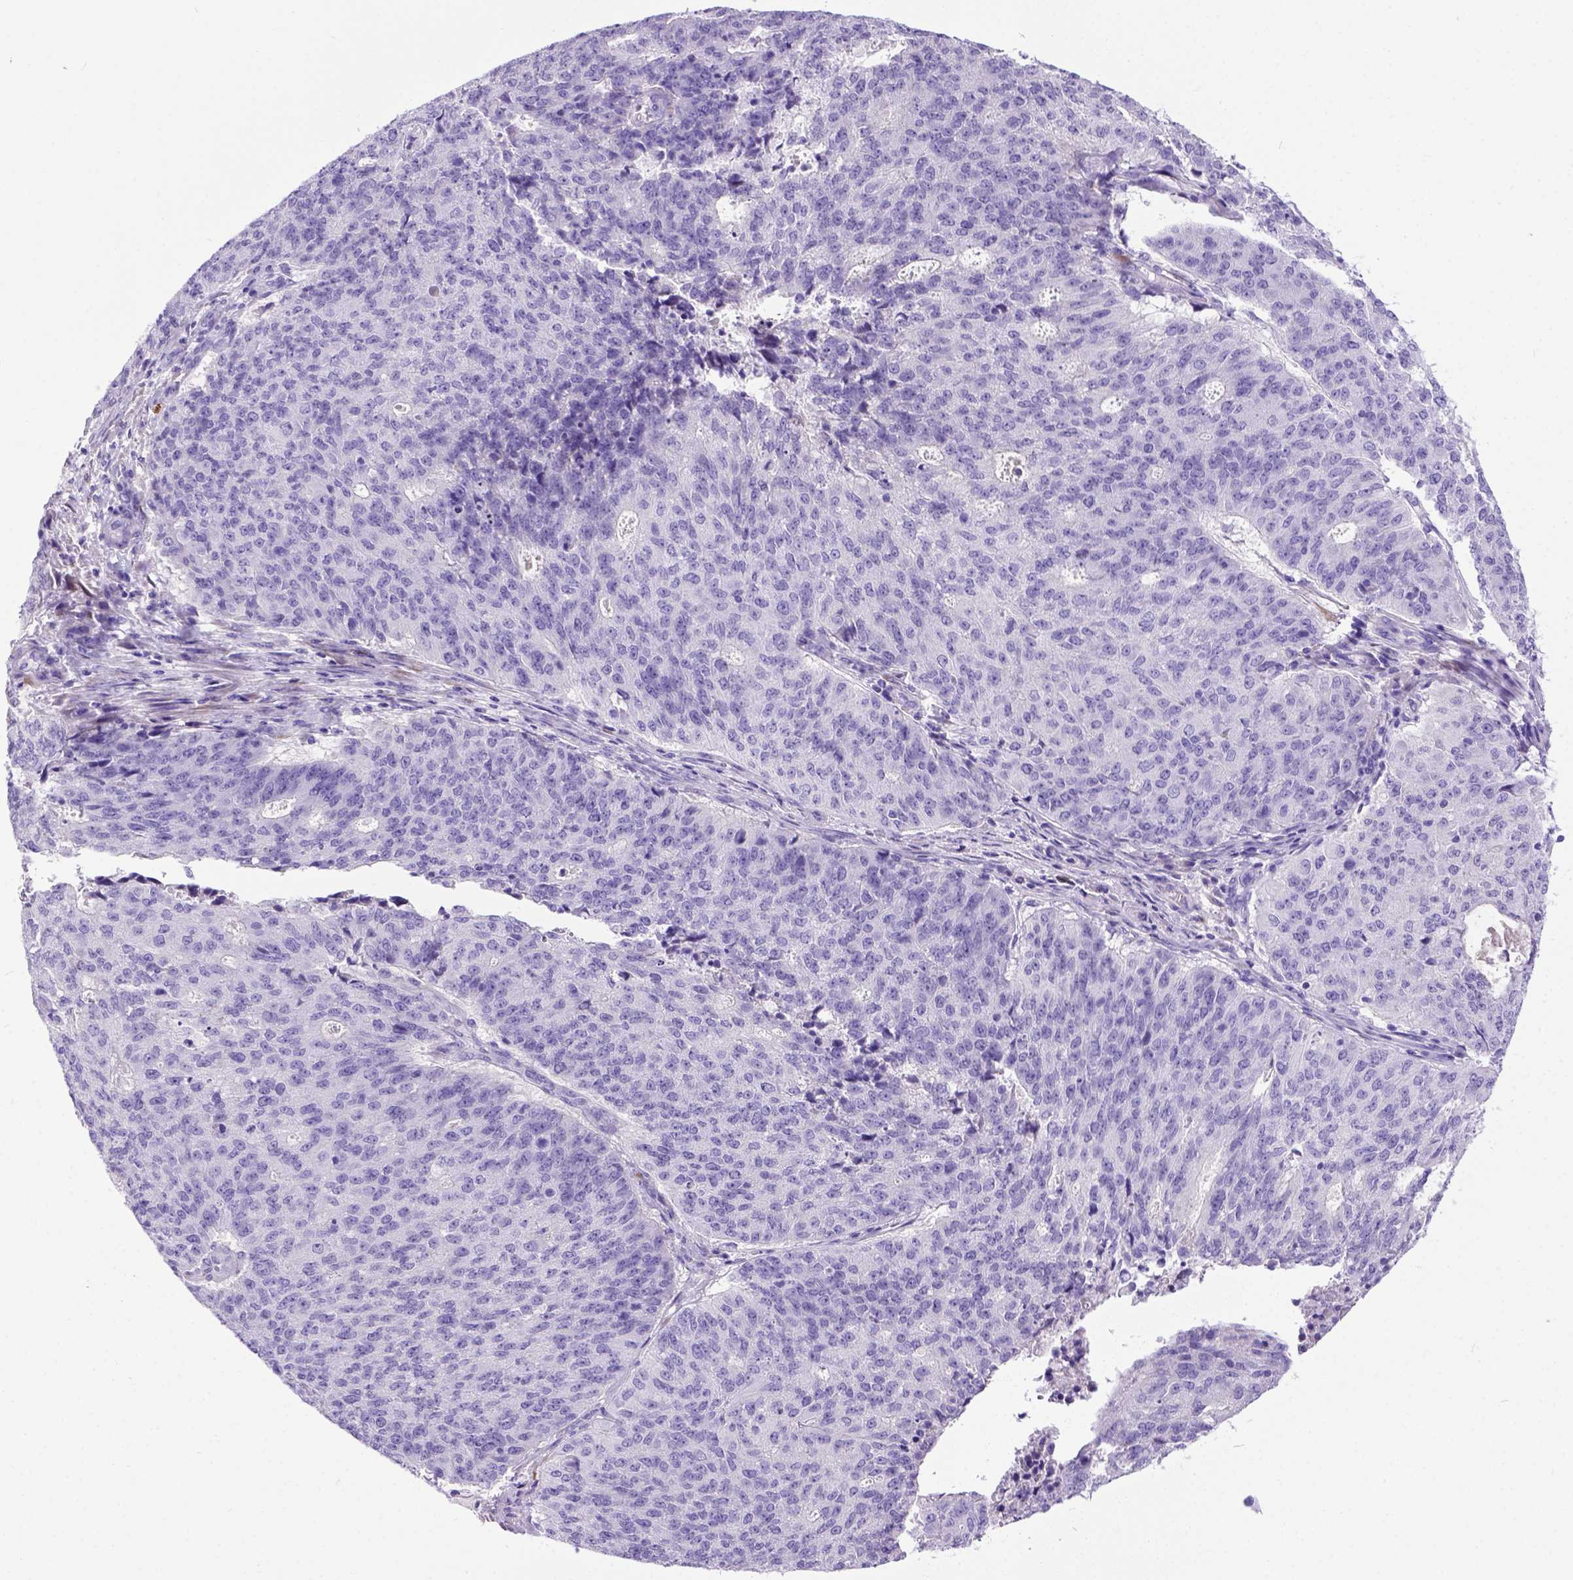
{"staining": {"intensity": "negative", "quantity": "none", "location": "none"}, "tissue": "endometrial cancer", "cell_type": "Tumor cells", "image_type": "cancer", "snomed": [{"axis": "morphology", "description": "Adenocarcinoma, NOS"}, {"axis": "topography", "description": "Endometrium"}], "caption": "Immunohistochemical staining of endometrial adenocarcinoma displays no significant positivity in tumor cells. The staining was performed using DAB (3,3'-diaminobenzidine) to visualize the protein expression in brown, while the nuclei were stained in blue with hematoxylin (Magnification: 20x).", "gene": "IGF2", "patient": {"sex": "female", "age": 82}}